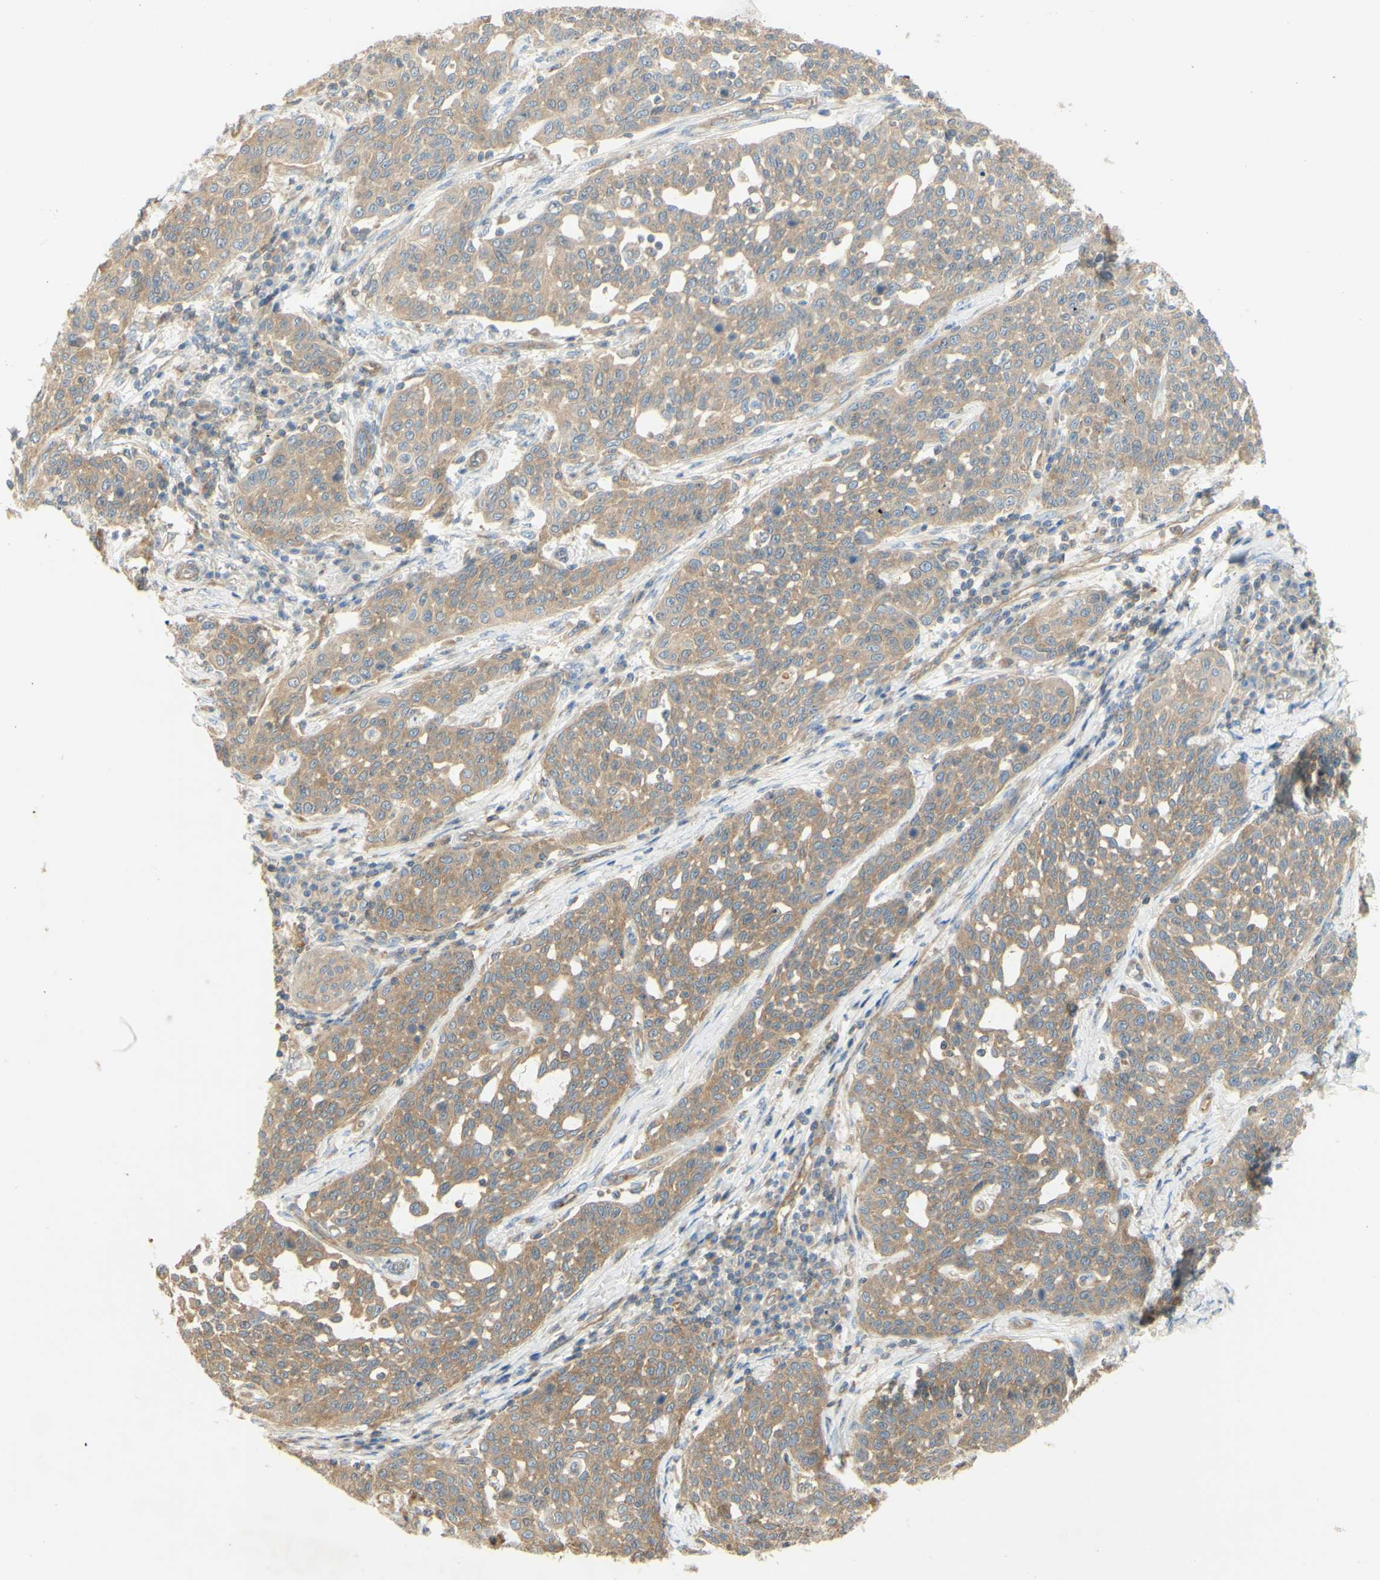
{"staining": {"intensity": "moderate", "quantity": ">75%", "location": "cytoplasmic/membranous"}, "tissue": "cervical cancer", "cell_type": "Tumor cells", "image_type": "cancer", "snomed": [{"axis": "morphology", "description": "Squamous cell carcinoma, NOS"}, {"axis": "topography", "description": "Cervix"}], "caption": "Protein expression analysis of human squamous cell carcinoma (cervical) reveals moderate cytoplasmic/membranous expression in approximately >75% of tumor cells.", "gene": "IKBKG", "patient": {"sex": "female", "age": 34}}